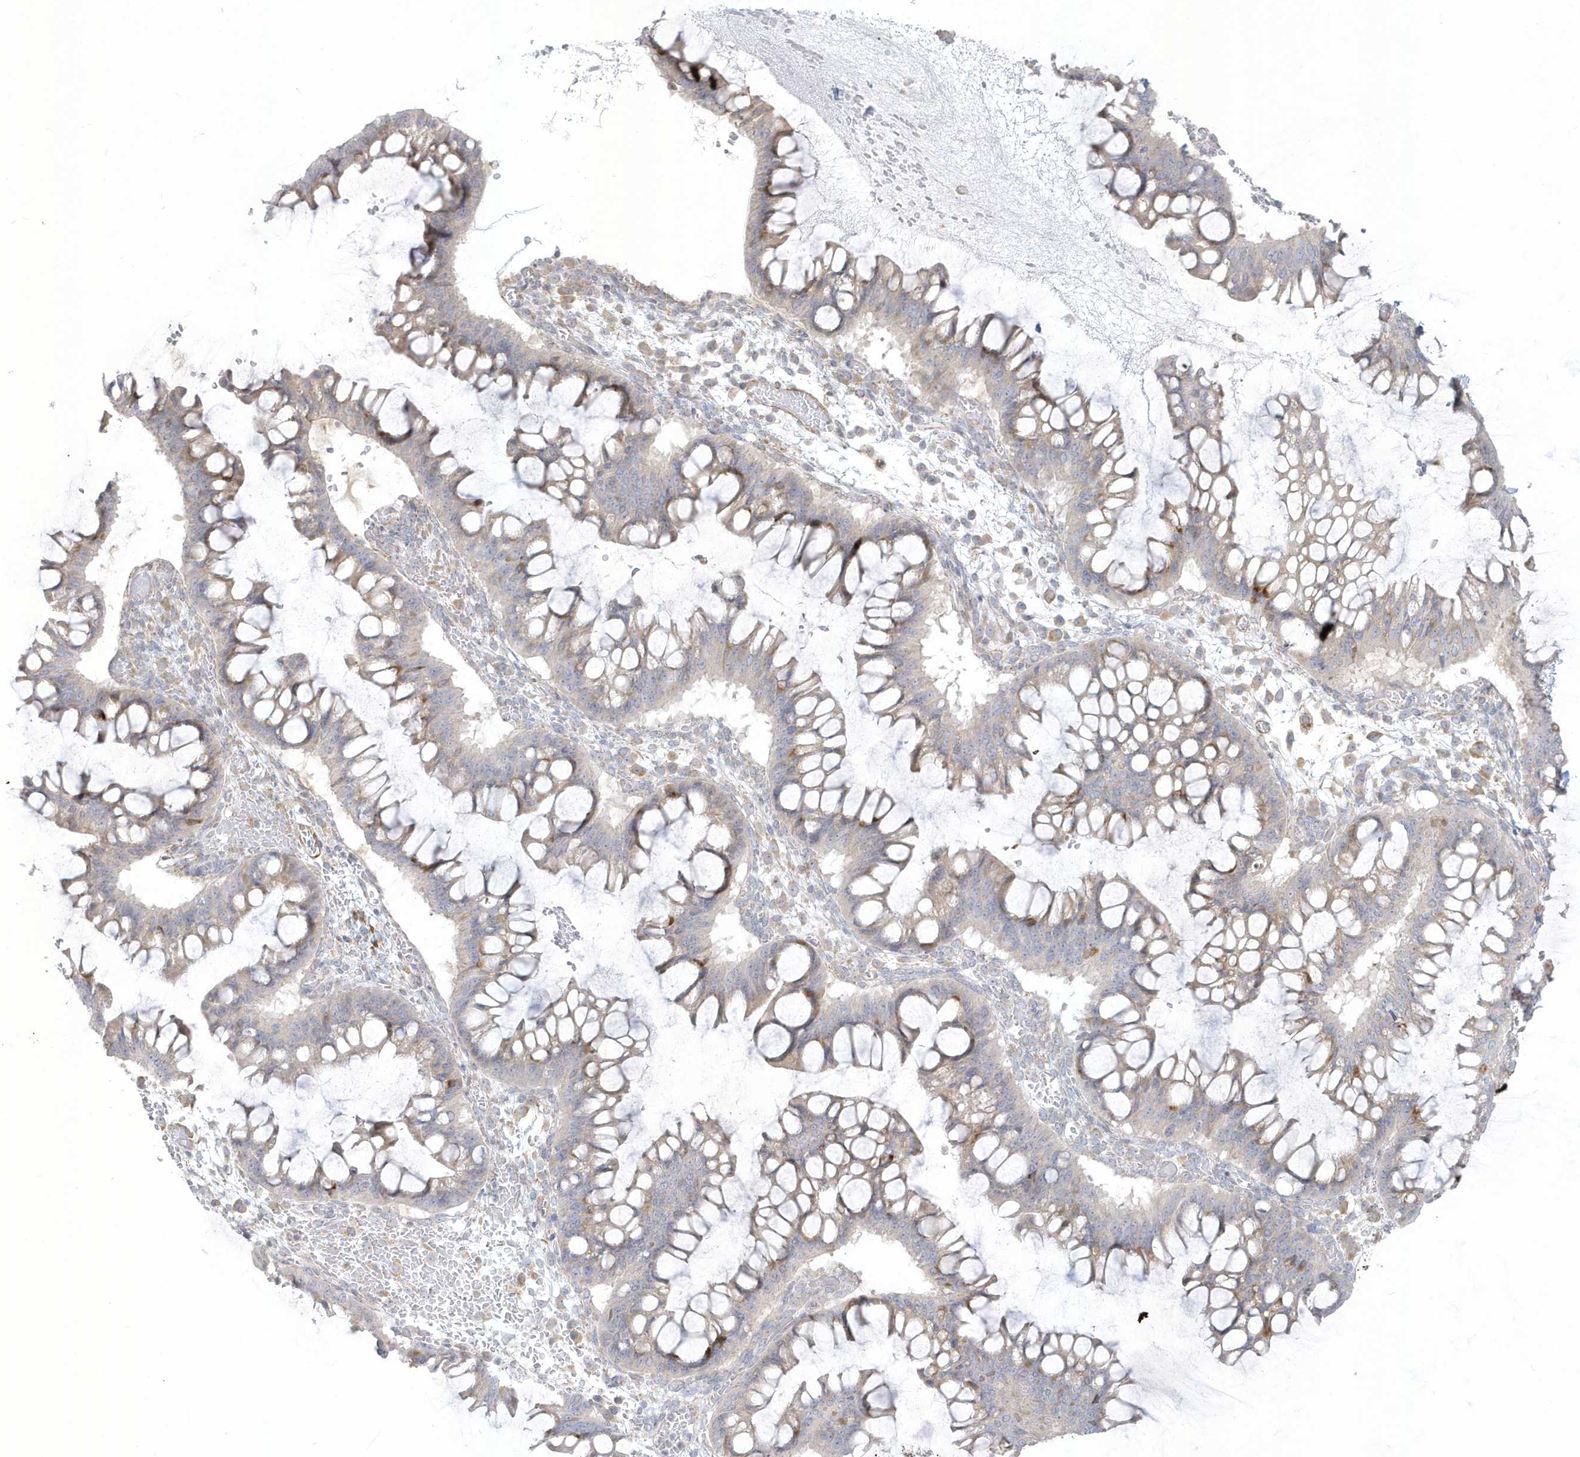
{"staining": {"intensity": "weak", "quantity": "<25%", "location": "cytoplasmic/membranous"}, "tissue": "ovarian cancer", "cell_type": "Tumor cells", "image_type": "cancer", "snomed": [{"axis": "morphology", "description": "Cystadenocarcinoma, mucinous, NOS"}, {"axis": "topography", "description": "Ovary"}], "caption": "There is no significant positivity in tumor cells of ovarian cancer. (DAB immunohistochemistry (IHC) with hematoxylin counter stain).", "gene": "THADA", "patient": {"sex": "female", "age": 73}}